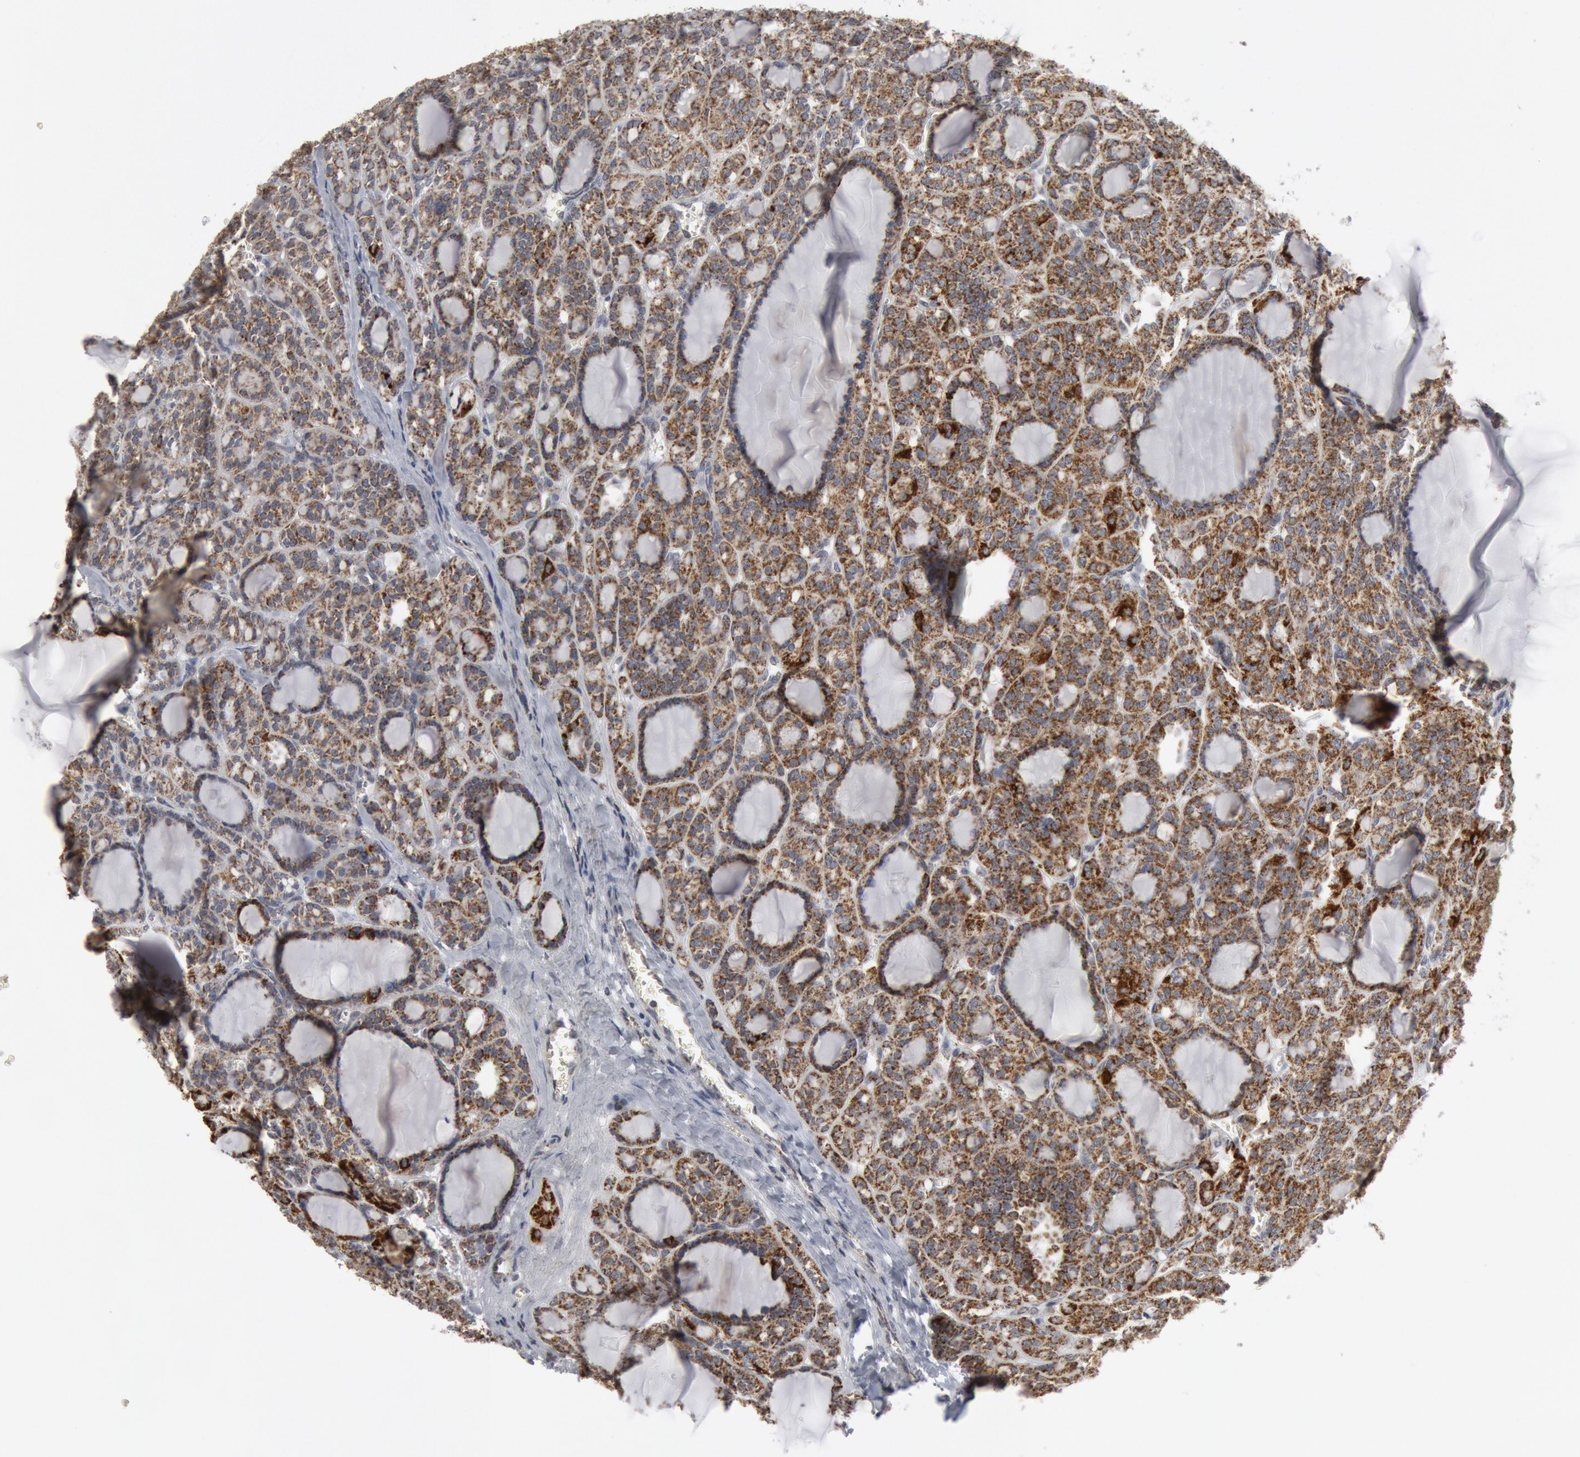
{"staining": {"intensity": "moderate", "quantity": ">75%", "location": "cytoplasmic/membranous"}, "tissue": "thyroid cancer", "cell_type": "Tumor cells", "image_type": "cancer", "snomed": [{"axis": "morphology", "description": "Follicular adenoma carcinoma, NOS"}, {"axis": "topography", "description": "Thyroid gland"}], "caption": "There is medium levels of moderate cytoplasmic/membranous expression in tumor cells of thyroid cancer, as demonstrated by immunohistochemical staining (brown color).", "gene": "CASP9", "patient": {"sex": "female", "age": 71}}